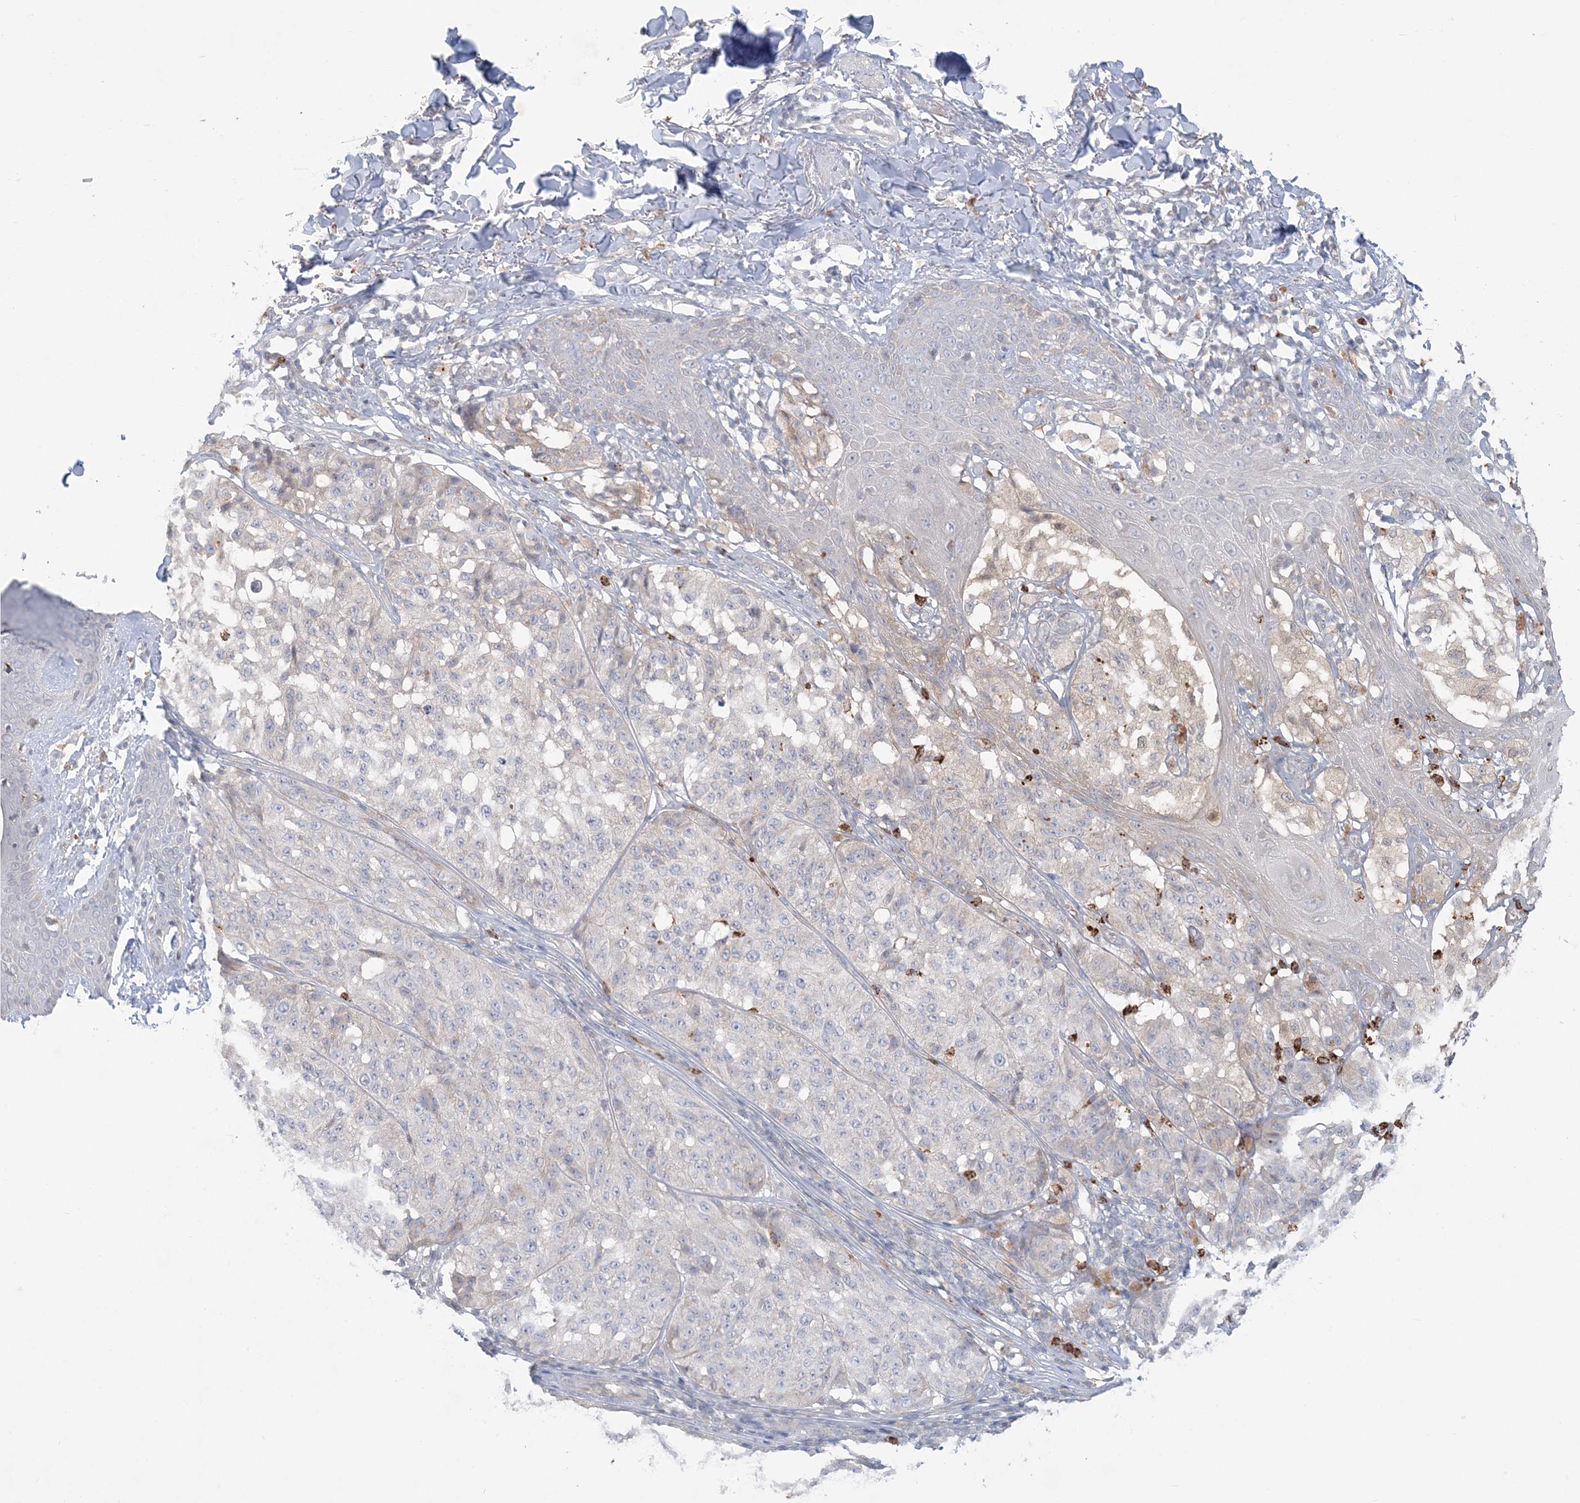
{"staining": {"intensity": "negative", "quantity": "none", "location": "none"}, "tissue": "melanoma", "cell_type": "Tumor cells", "image_type": "cancer", "snomed": [{"axis": "morphology", "description": "Malignant melanoma, NOS"}, {"axis": "topography", "description": "Skin"}], "caption": "IHC image of melanoma stained for a protein (brown), which reveals no positivity in tumor cells.", "gene": "KIF3A", "patient": {"sex": "female", "age": 46}}